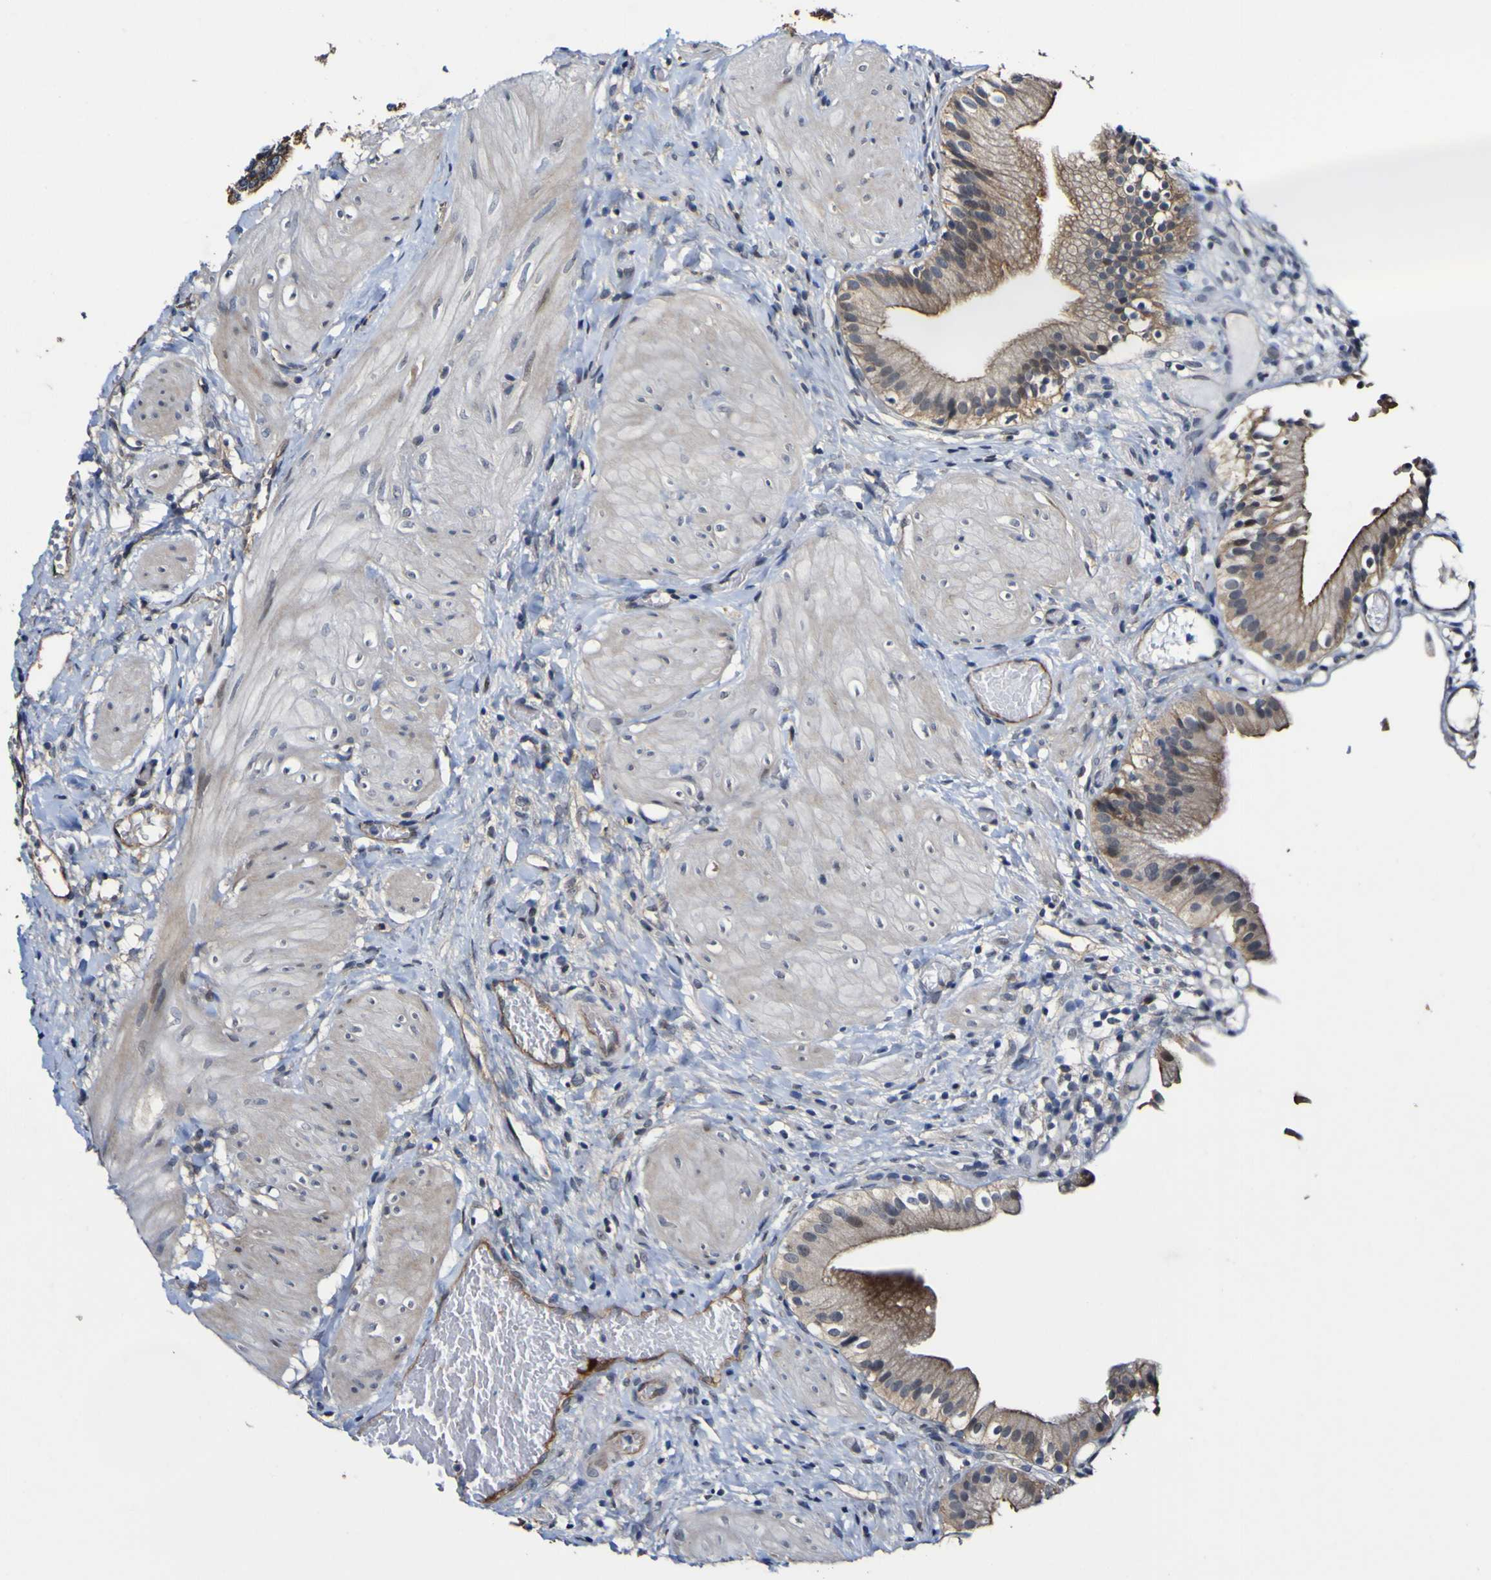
{"staining": {"intensity": "moderate", "quantity": ">75%", "location": "cytoplasmic/membranous"}, "tissue": "gallbladder", "cell_type": "Glandular cells", "image_type": "normal", "snomed": [{"axis": "morphology", "description": "Normal tissue, NOS"}, {"axis": "topography", "description": "Gallbladder"}], "caption": "Approximately >75% of glandular cells in normal human gallbladder exhibit moderate cytoplasmic/membranous protein positivity as visualized by brown immunohistochemical staining.", "gene": "CCL2", "patient": {"sex": "male", "age": 65}}